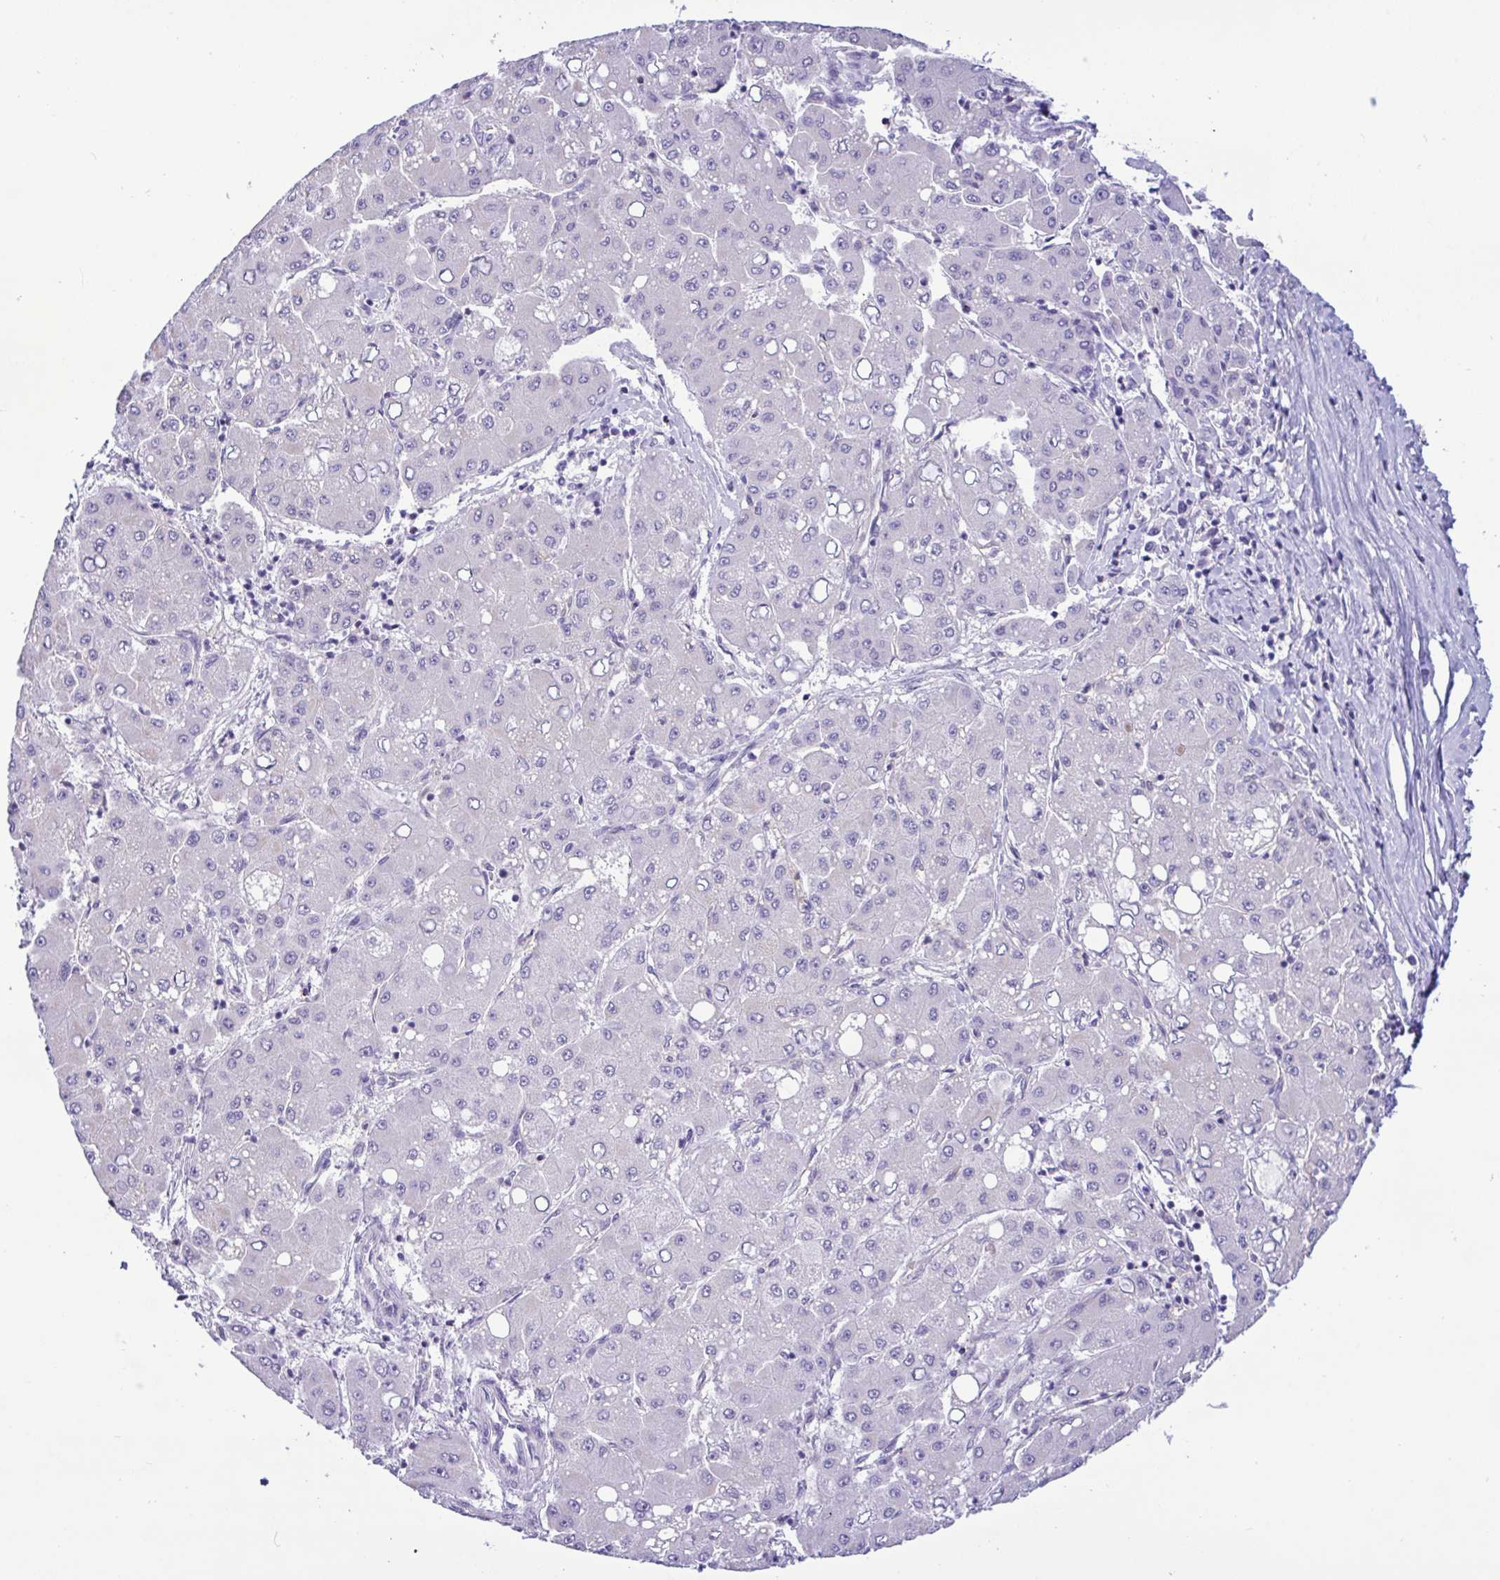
{"staining": {"intensity": "negative", "quantity": "none", "location": "none"}, "tissue": "liver cancer", "cell_type": "Tumor cells", "image_type": "cancer", "snomed": [{"axis": "morphology", "description": "Carcinoma, Hepatocellular, NOS"}, {"axis": "topography", "description": "Liver"}], "caption": "Immunohistochemical staining of liver hepatocellular carcinoma displays no significant positivity in tumor cells.", "gene": "SREBF1", "patient": {"sex": "male", "age": 40}}